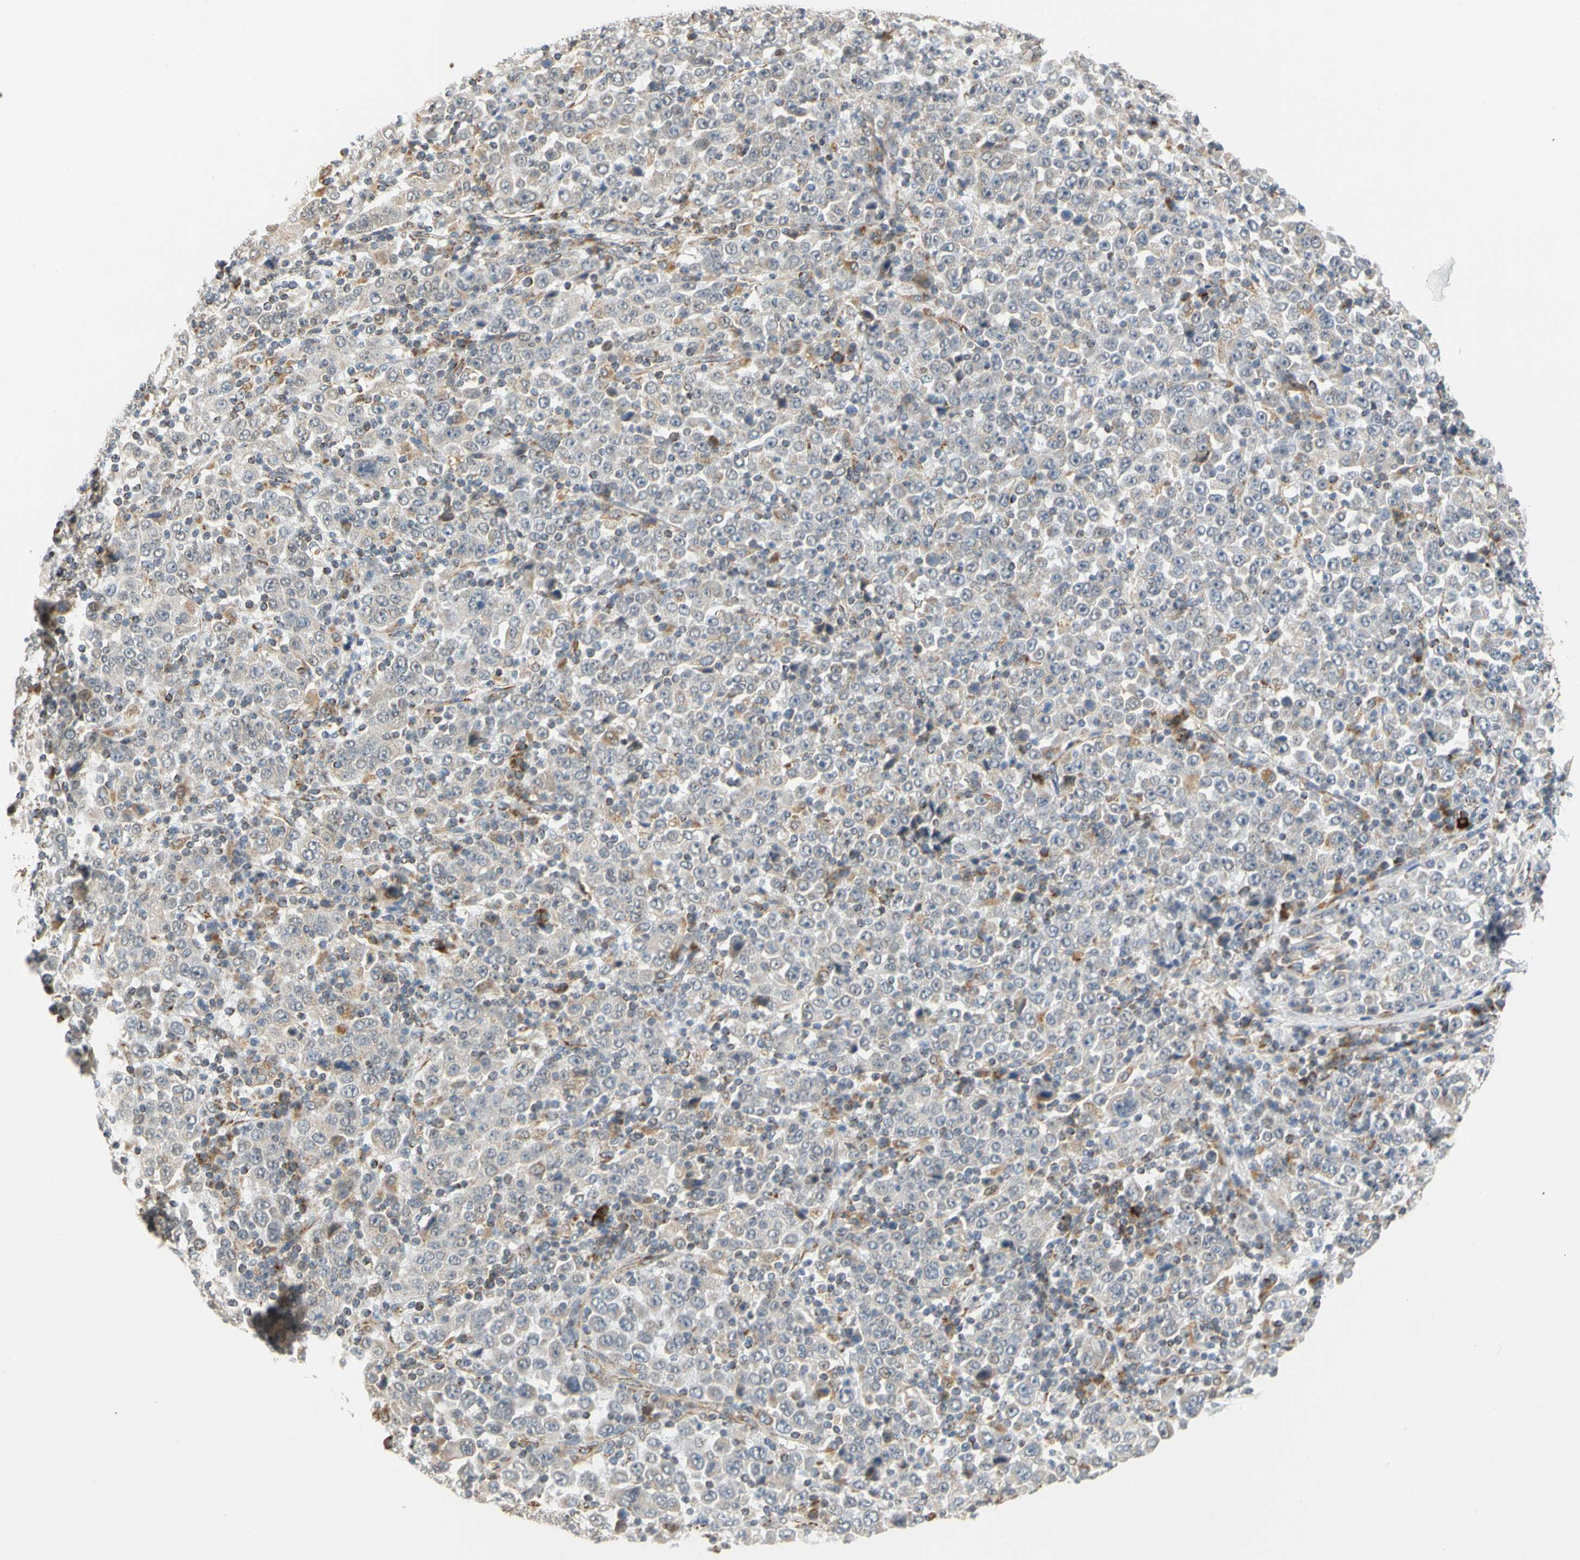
{"staining": {"intensity": "weak", "quantity": "<25%", "location": "cytoplasmic/membranous"}, "tissue": "stomach cancer", "cell_type": "Tumor cells", "image_type": "cancer", "snomed": [{"axis": "morphology", "description": "Normal tissue, NOS"}, {"axis": "morphology", "description": "Adenocarcinoma, NOS"}, {"axis": "topography", "description": "Stomach, upper"}, {"axis": "topography", "description": "Stomach"}], "caption": "An immunohistochemistry (IHC) photomicrograph of adenocarcinoma (stomach) is shown. There is no staining in tumor cells of adenocarcinoma (stomach).", "gene": "SFXN3", "patient": {"sex": "male", "age": 59}}